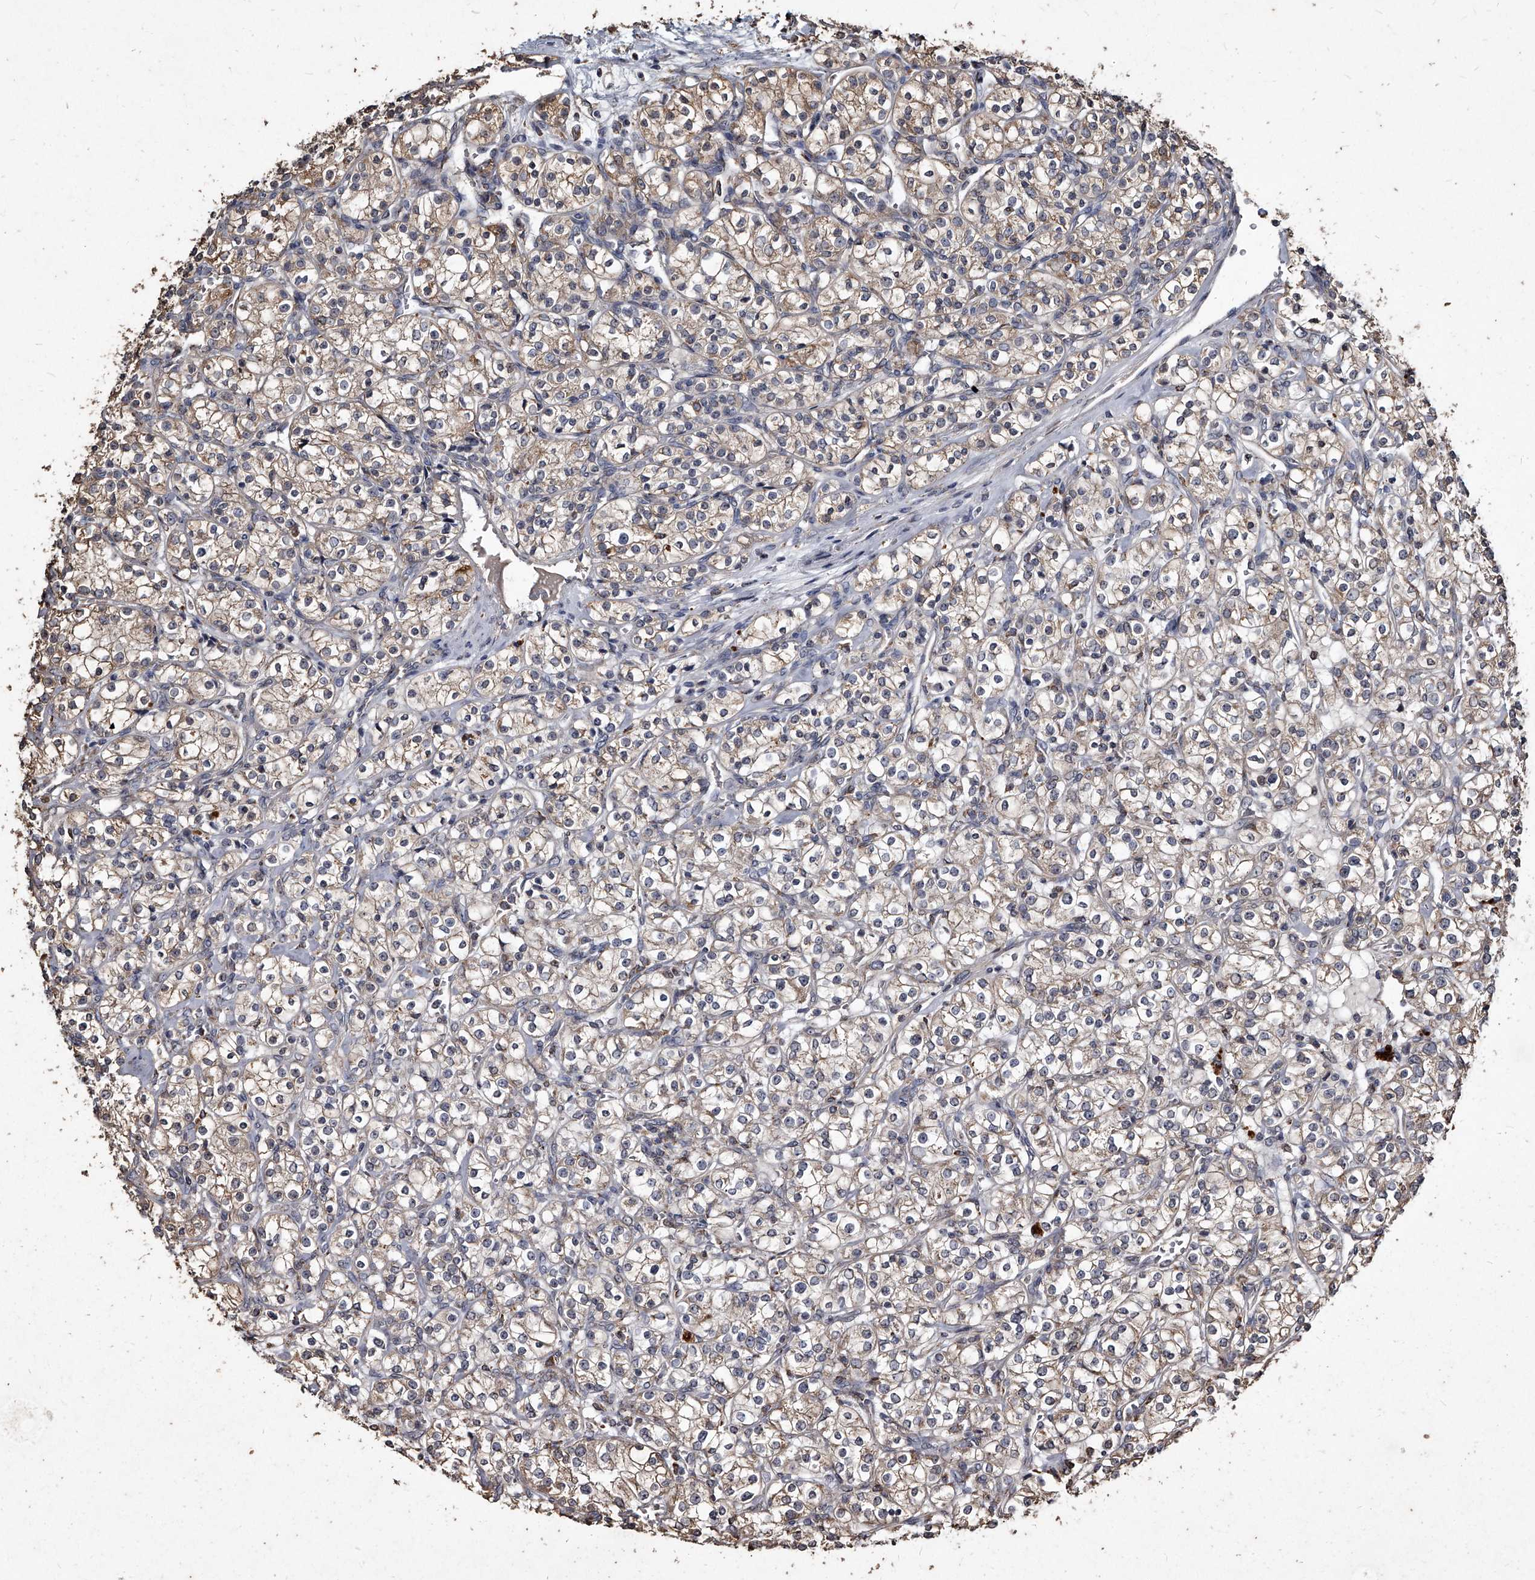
{"staining": {"intensity": "weak", "quantity": ">75%", "location": "cytoplasmic/membranous"}, "tissue": "renal cancer", "cell_type": "Tumor cells", "image_type": "cancer", "snomed": [{"axis": "morphology", "description": "Adenocarcinoma, NOS"}, {"axis": "topography", "description": "Kidney"}], "caption": "Immunohistochemistry (IHC) histopathology image of neoplastic tissue: renal cancer (adenocarcinoma) stained using immunohistochemistry (IHC) exhibits low levels of weak protein expression localized specifically in the cytoplasmic/membranous of tumor cells, appearing as a cytoplasmic/membranous brown color.", "gene": "GPR183", "patient": {"sex": "male", "age": 77}}